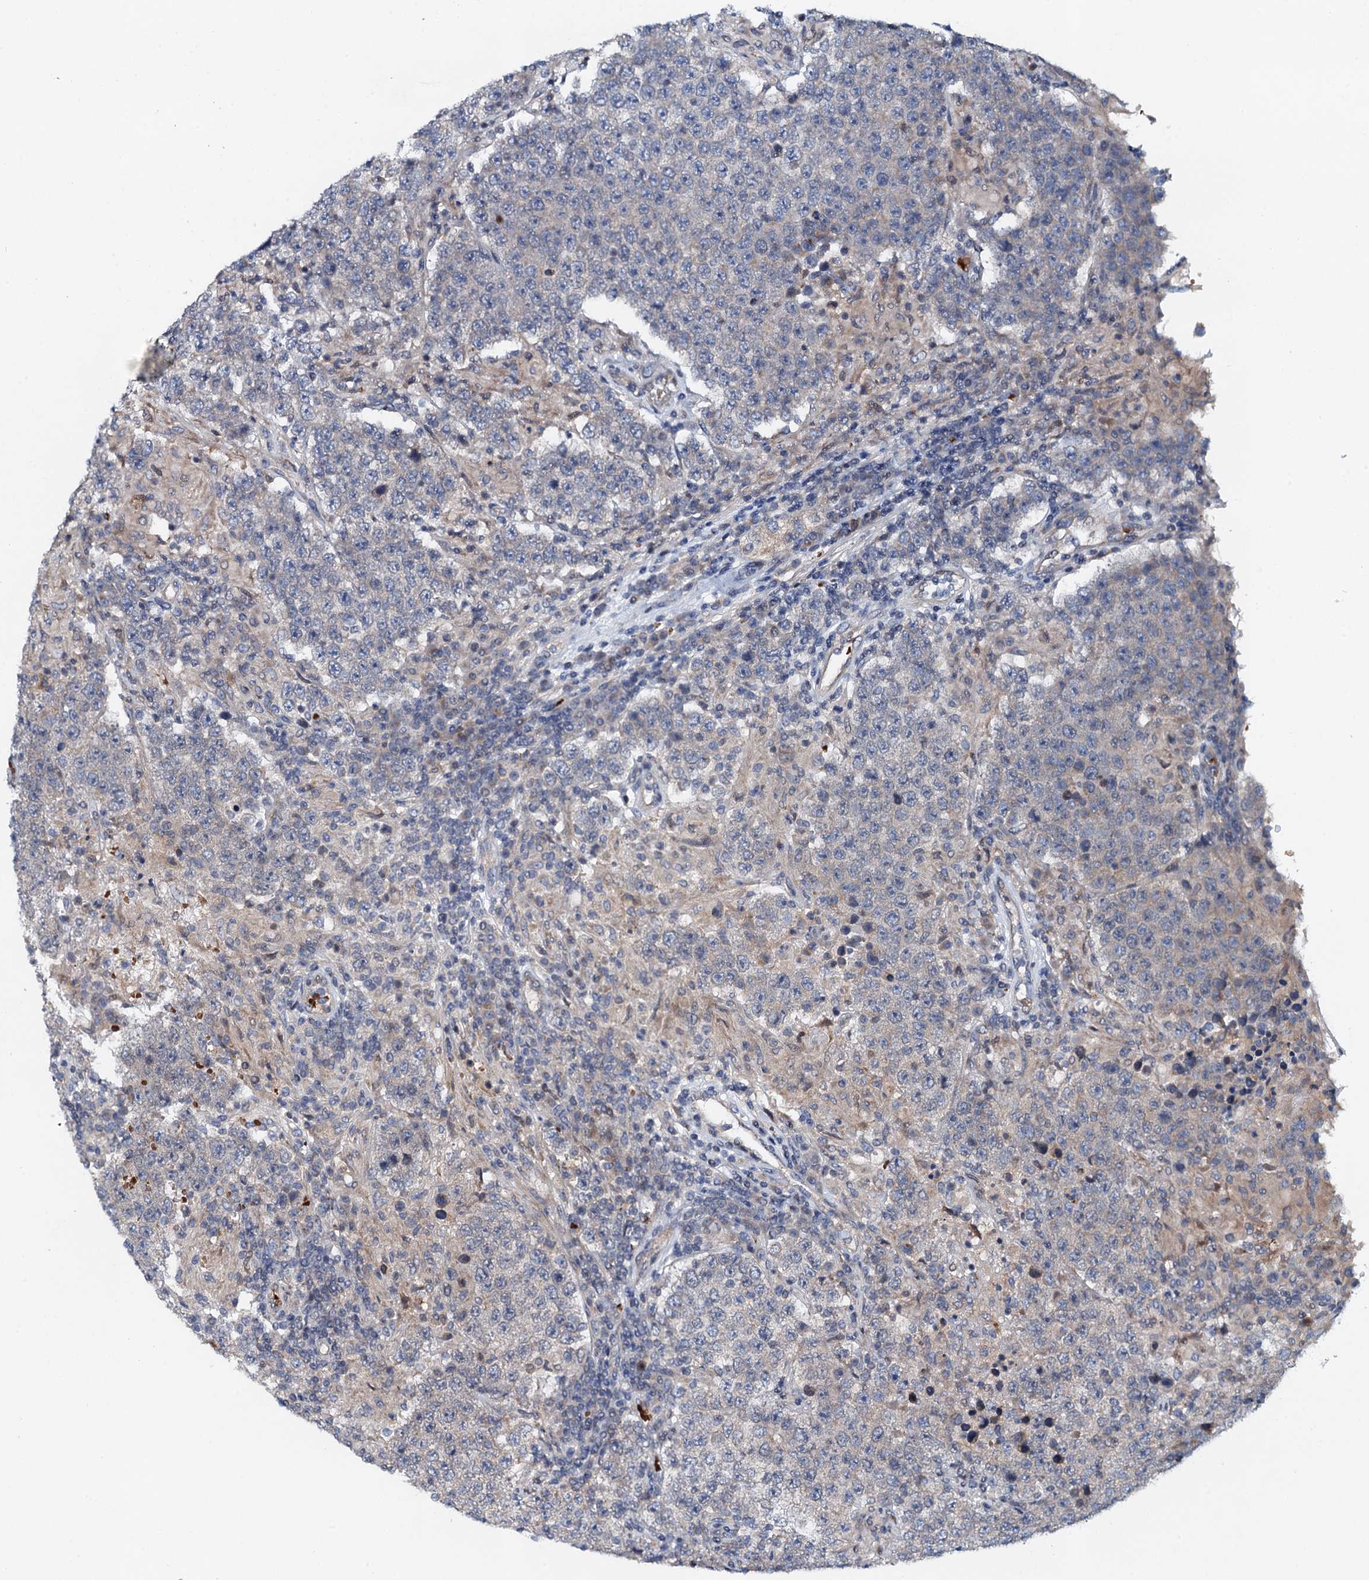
{"staining": {"intensity": "negative", "quantity": "none", "location": "none"}, "tissue": "testis cancer", "cell_type": "Tumor cells", "image_type": "cancer", "snomed": [{"axis": "morphology", "description": "Normal tissue, NOS"}, {"axis": "morphology", "description": "Urothelial carcinoma, High grade"}, {"axis": "morphology", "description": "Seminoma, NOS"}, {"axis": "morphology", "description": "Carcinoma, Embryonal, NOS"}, {"axis": "topography", "description": "Urinary bladder"}, {"axis": "topography", "description": "Testis"}], "caption": "DAB immunohistochemical staining of seminoma (testis) demonstrates no significant staining in tumor cells.", "gene": "NBEA", "patient": {"sex": "male", "age": 41}}